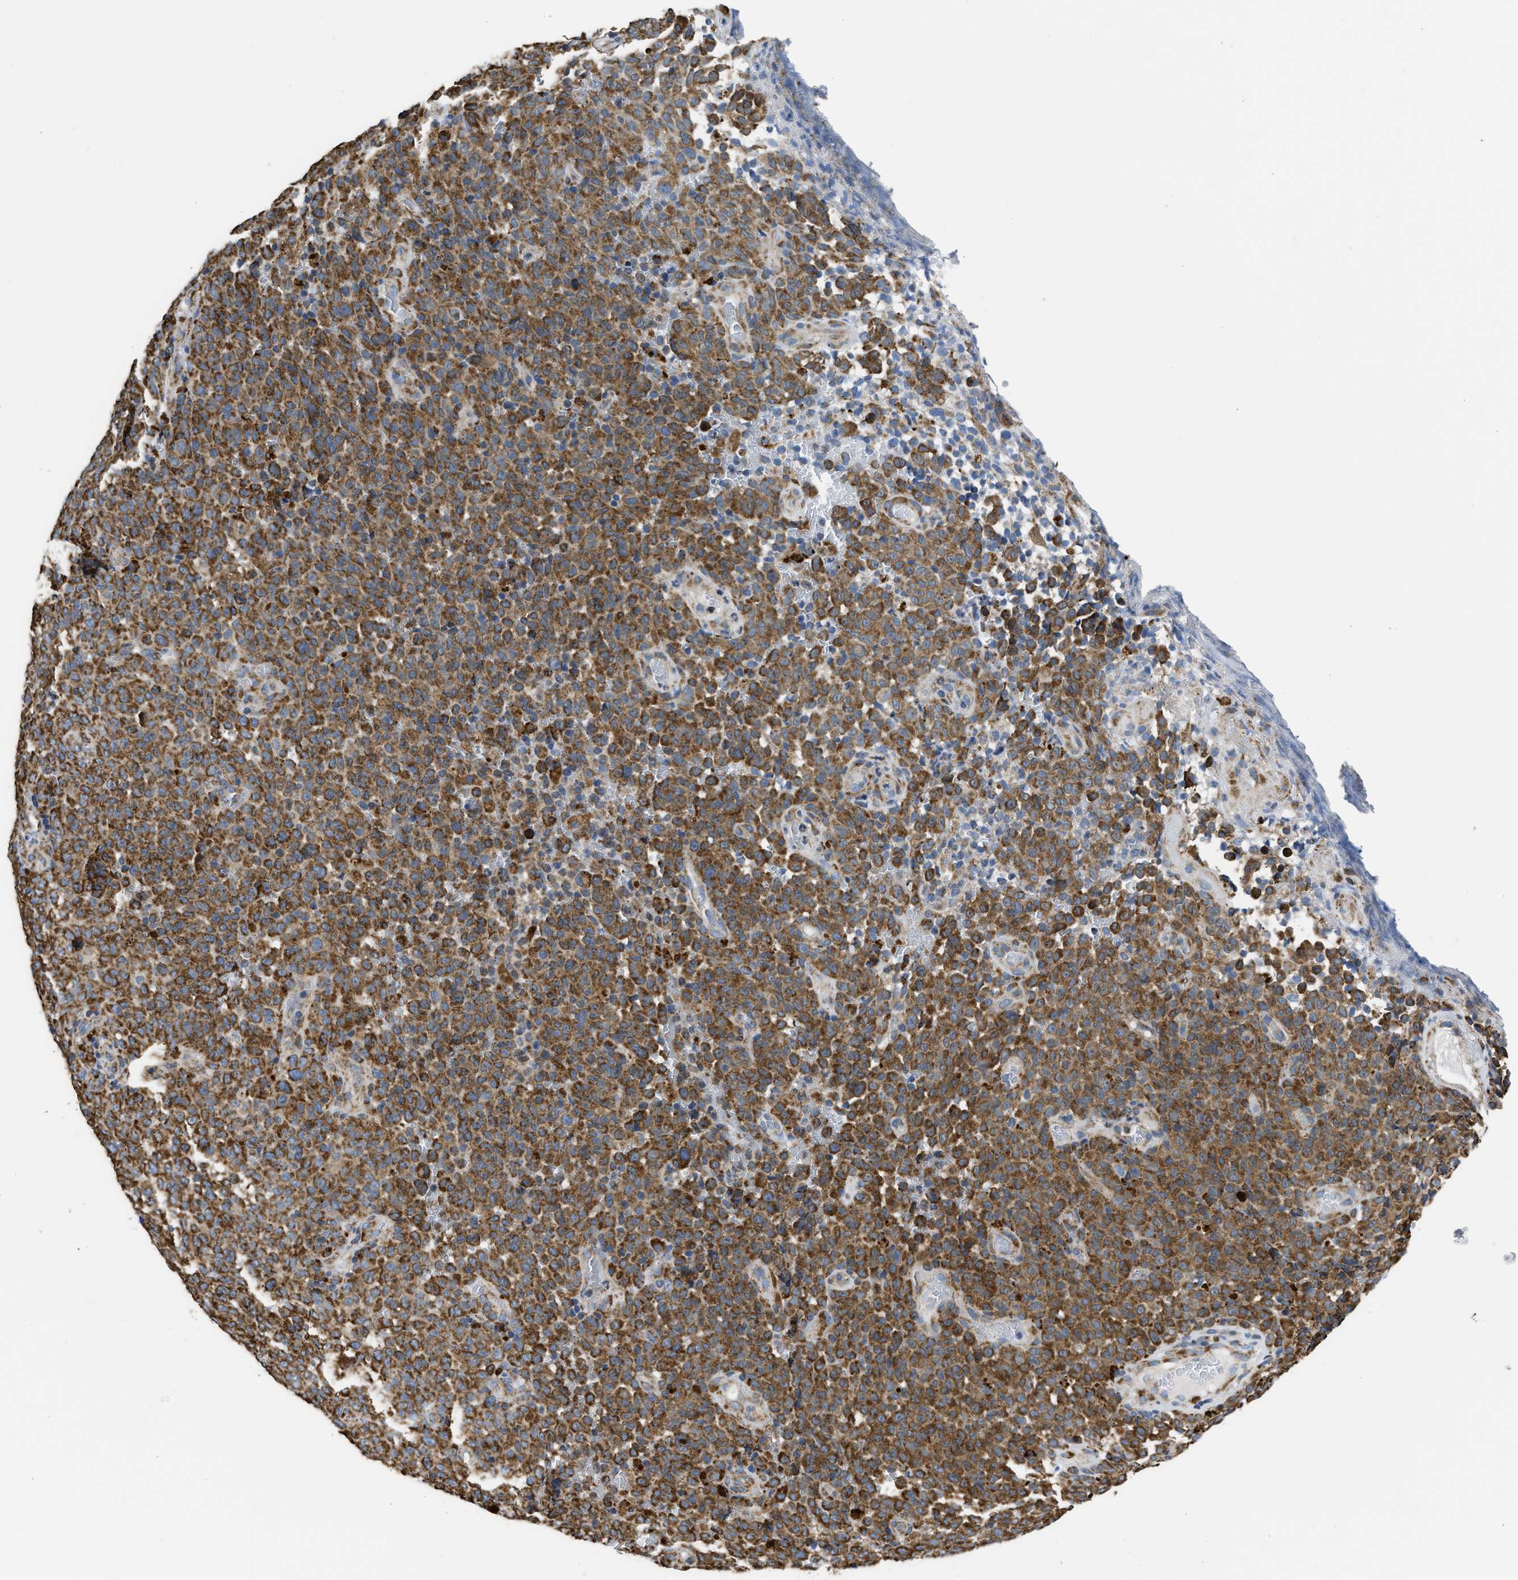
{"staining": {"intensity": "moderate", "quantity": ">75%", "location": "cytoplasmic/membranous"}, "tissue": "melanoma", "cell_type": "Tumor cells", "image_type": "cancer", "snomed": [{"axis": "morphology", "description": "Malignant melanoma, NOS"}, {"axis": "topography", "description": "Skin"}], "caption": "Melanoma stained for a protein (brown) shows moderate cytoplasmic/membranous positive staining in about >75% of tumor cells.", "gene": "CYCS", "patient": {"sex": "female", "age": 82}}